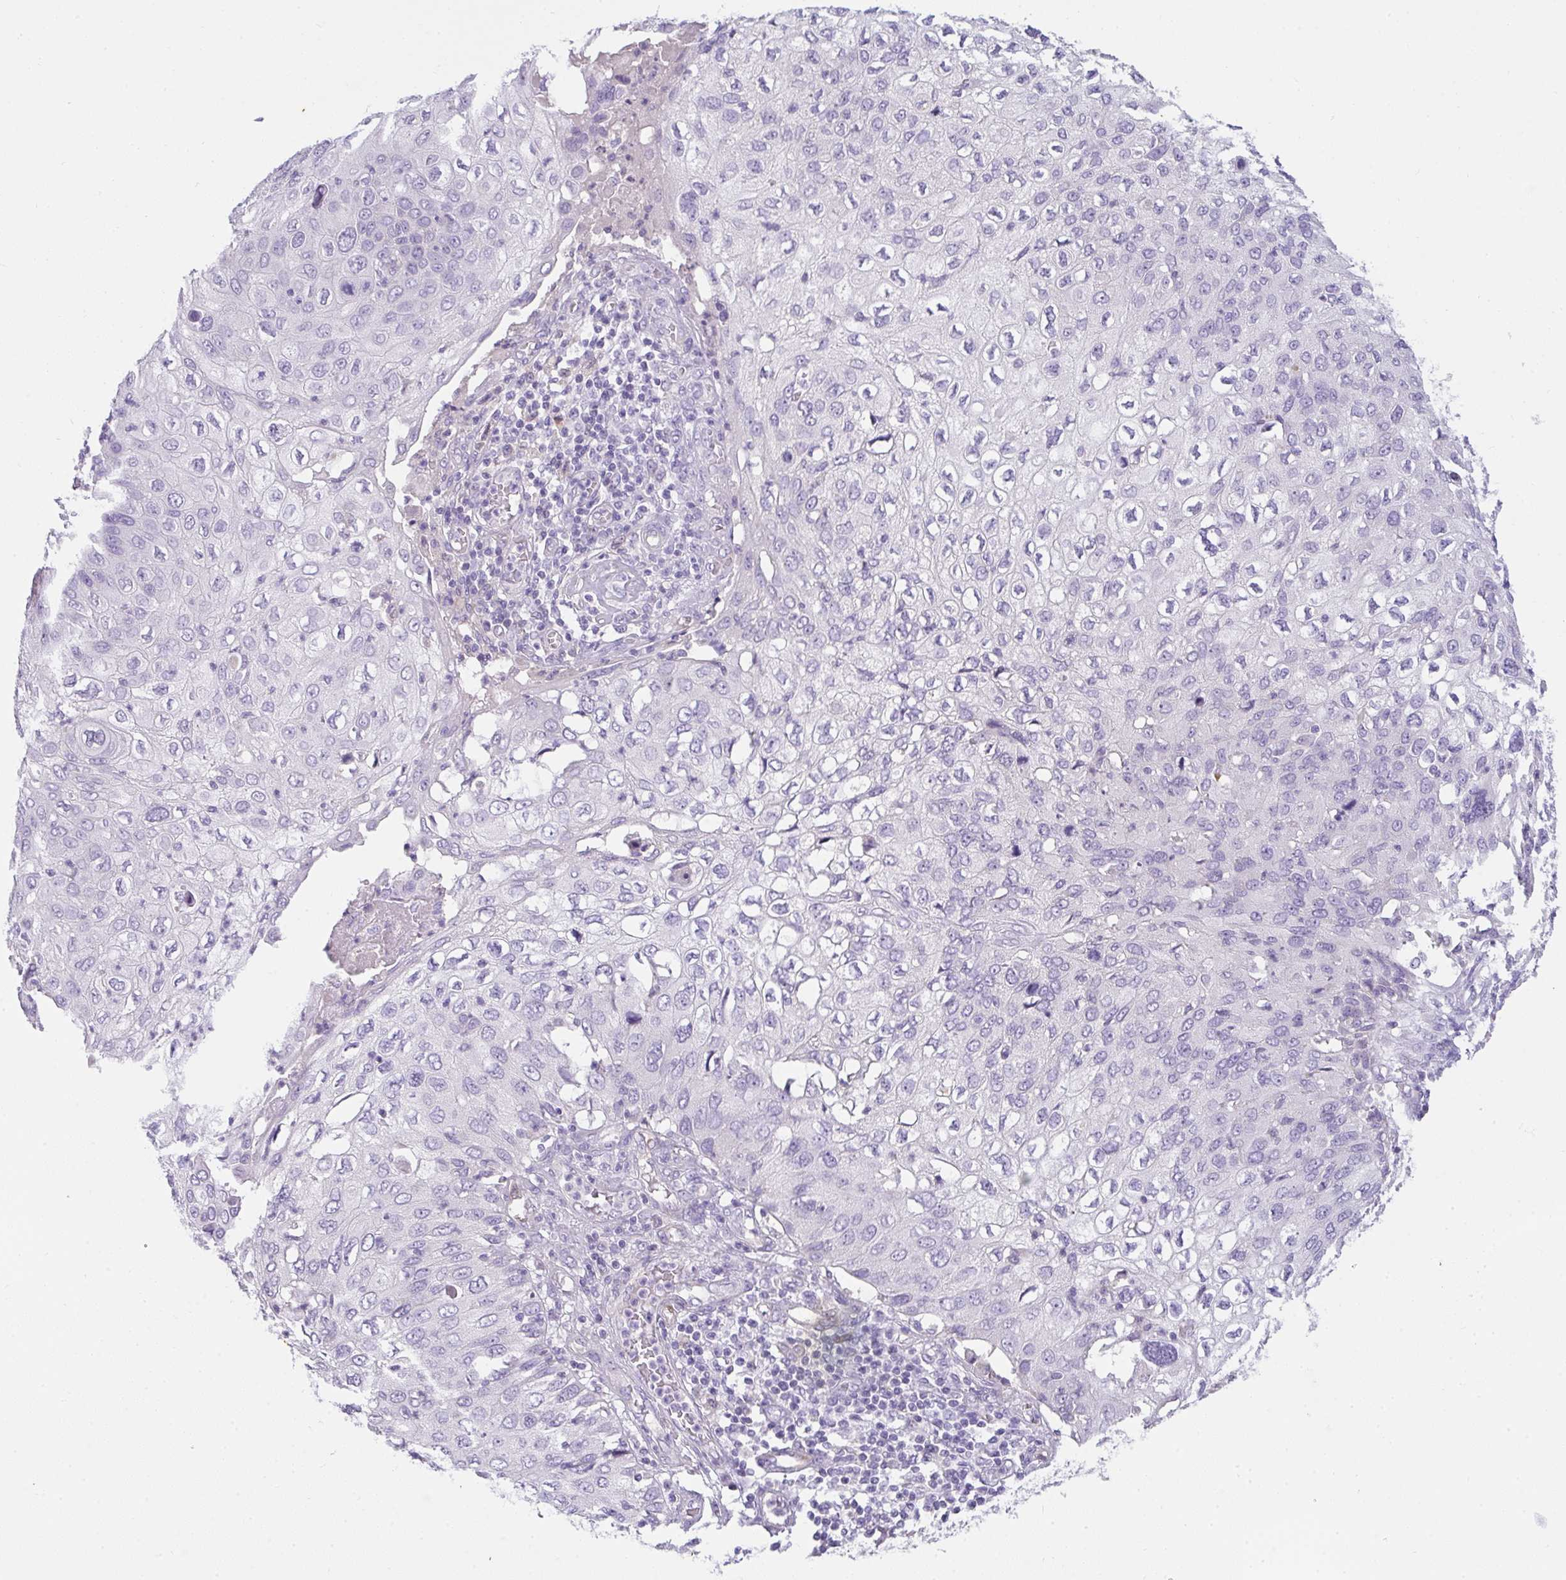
{"staining": {"intensity": "negative", "quantity": "none", "location": "none"}, "tissue": "skin cancer", "cell_type": "Tumor cells", "image_type": "cancer", "snomed": [{"axis": "morphology", "description": "Squamous cell carcinoma, NOS"}, {"axis": "topography", "description": "Skin"}], "caption": "This is an immunohistochemistry (IHC) image of skin squamous cell carcinoma. There is no expression in tumor cells.", "gene": "COX7B", "patient": {"sex": "male", "age": 87}}